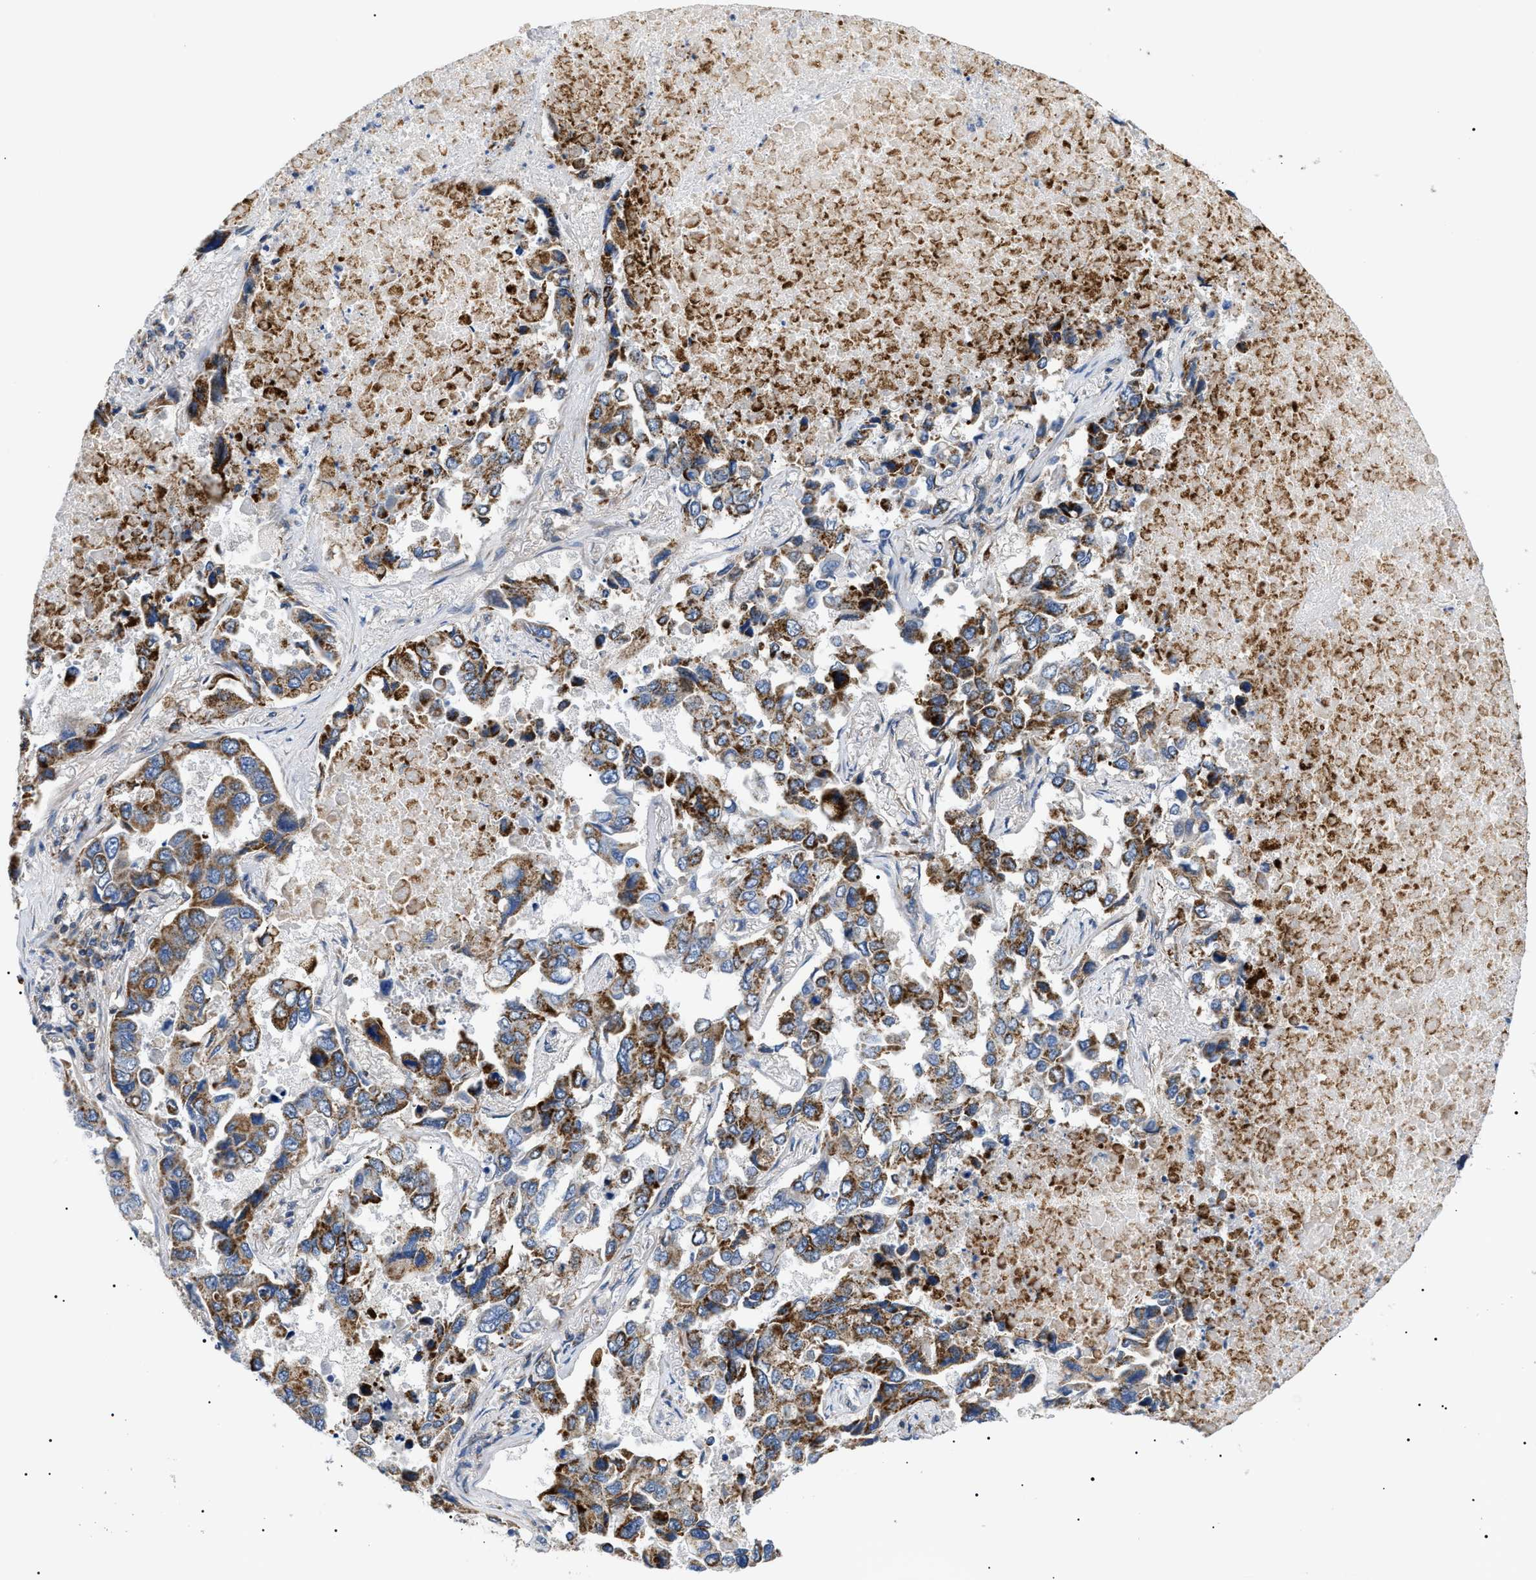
{"staining": {"intensity": "moderate", "quantity": ">75%", "location": "cytoplasmic/membranous"}, "tissue": "lung cancer", "cell_type": "Tumor cells", "image_type": "cancer", "snomed": [{"axis": "morphology", "description": "Adenocarcinoma, NOS"}, {"axis": "topography", "description": "Lung"}], "caption": "Lung cancer (adenocarcinoma) tissue shows moderate cytoplasmic/membranous staining in approximately >75% of tumor cells (DAB IHC with brightfield microscopy, high magnification).", "gene": "TOMM6", "patient": {"sex": "male", "age": 64}}